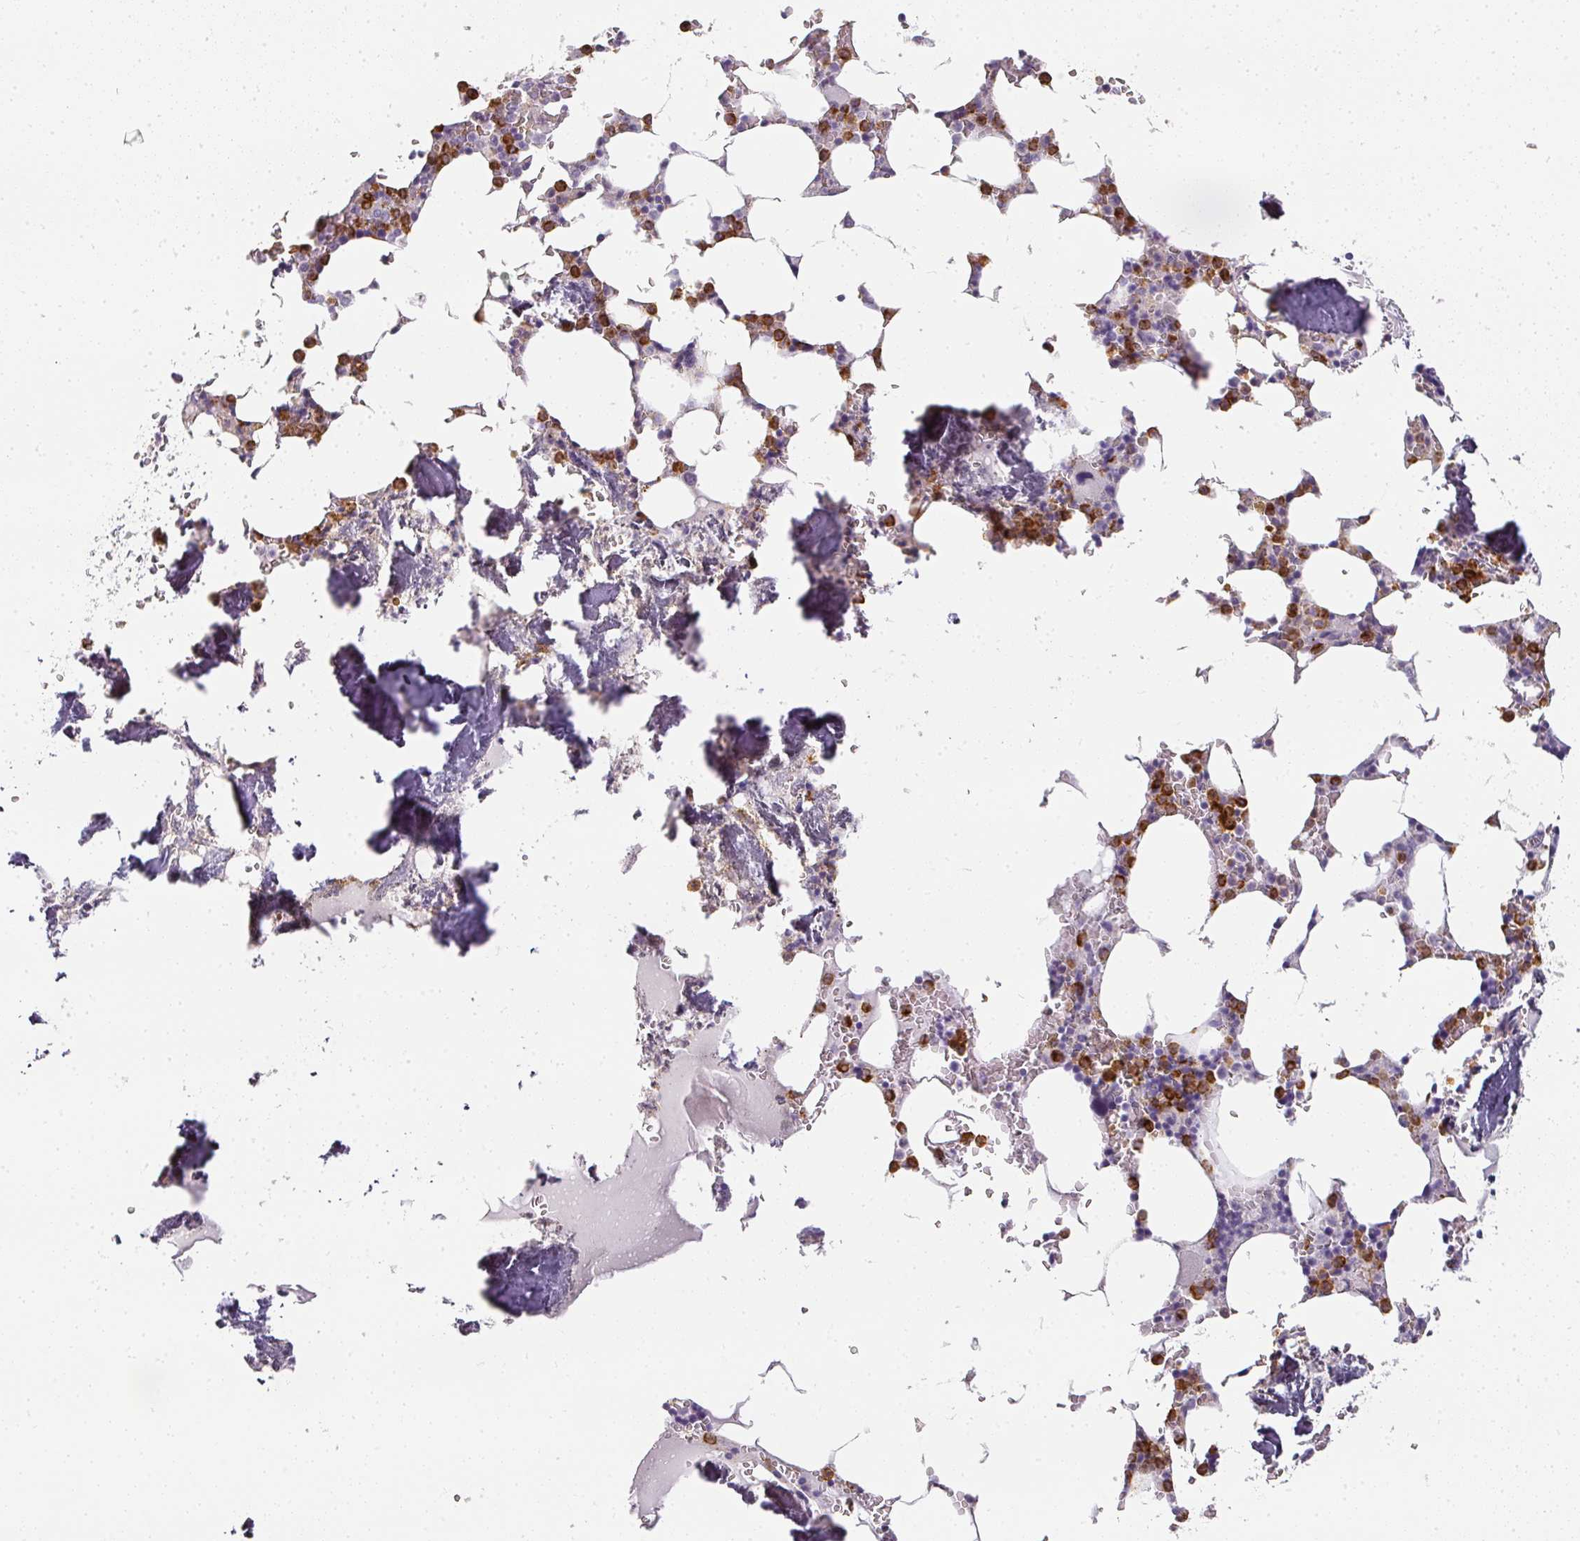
{"staining": {"intensity": "strong", "quantity": "25%-75%", "location": "cytoplasmic/membranous"}, "tissue": "bone marrow", "cell_type": "Hematopoietic cells", "image_type": "normal", "snomed": [{"axis": "morphology", "description": "Normal tissue, NOS"}, {"axis": "topography", "description": "Bone marrow"}], "caption": "Protein staining of normal bone marrow reveals strong cytoplasmic/membranous staining in approximately 25%-75% of hematopoietic cells.", "gene": "CAMP", "patient": {"sex": "male", "age": 64}}